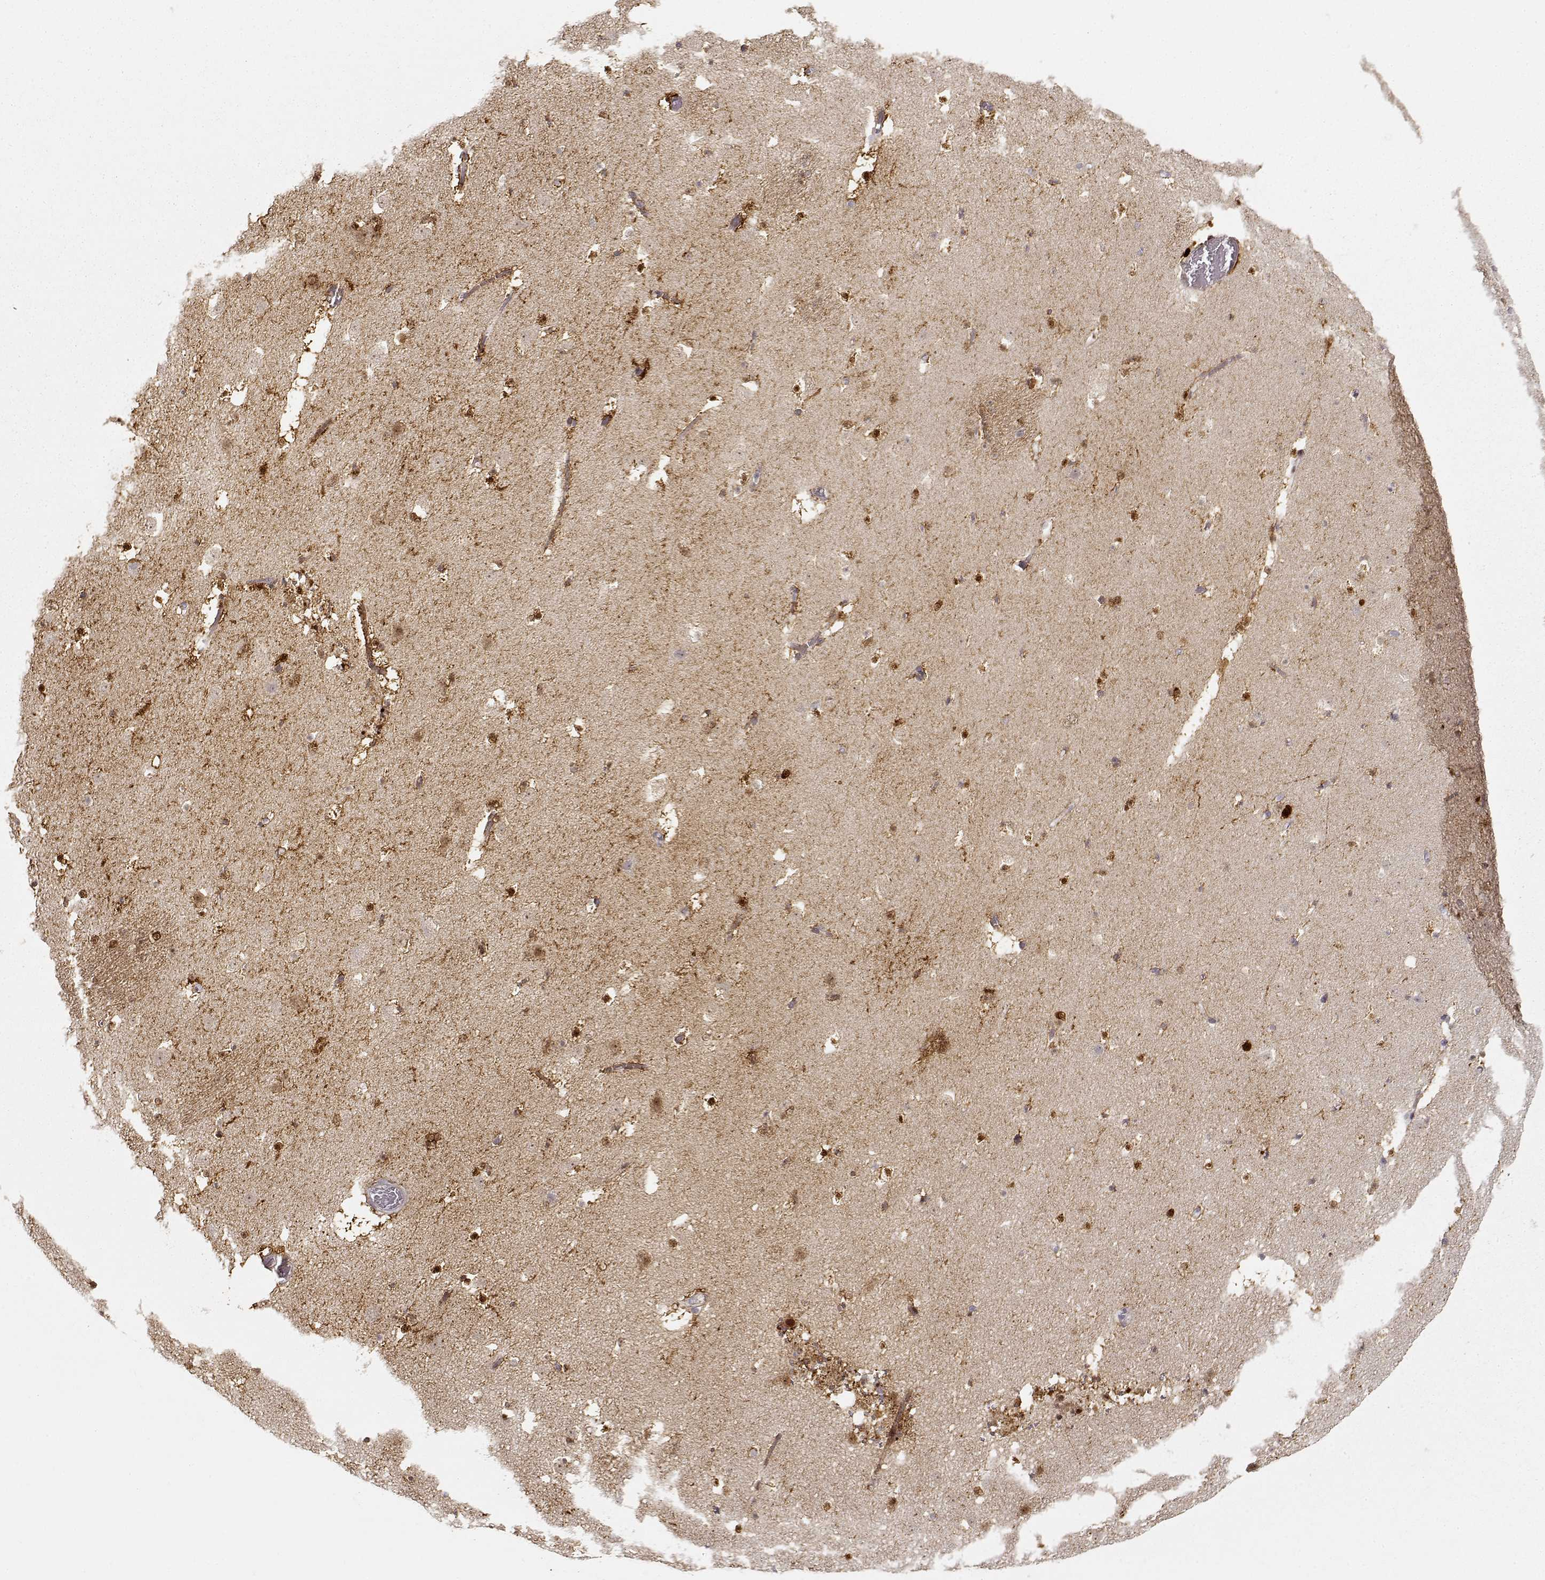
{"staining": {"intensity": "strong", "quantity": ">75%", "location": "nuclear"}, "tissue": "caudate", "cell_type": "Glial cells", "image_type": "normal", "snomed": [{"axis": "morphology", "description": "Normal tissue, NOS"}, {"axis": "topography", "description": "Lateral ventricle wall"}], "caption": "Strong nuclear protein positivity is identified in about >75% of glial cells in caudate. Nuclei are stained in blue.", "gene": "S100B", "patient": {"sex": "female", "age": 42}}